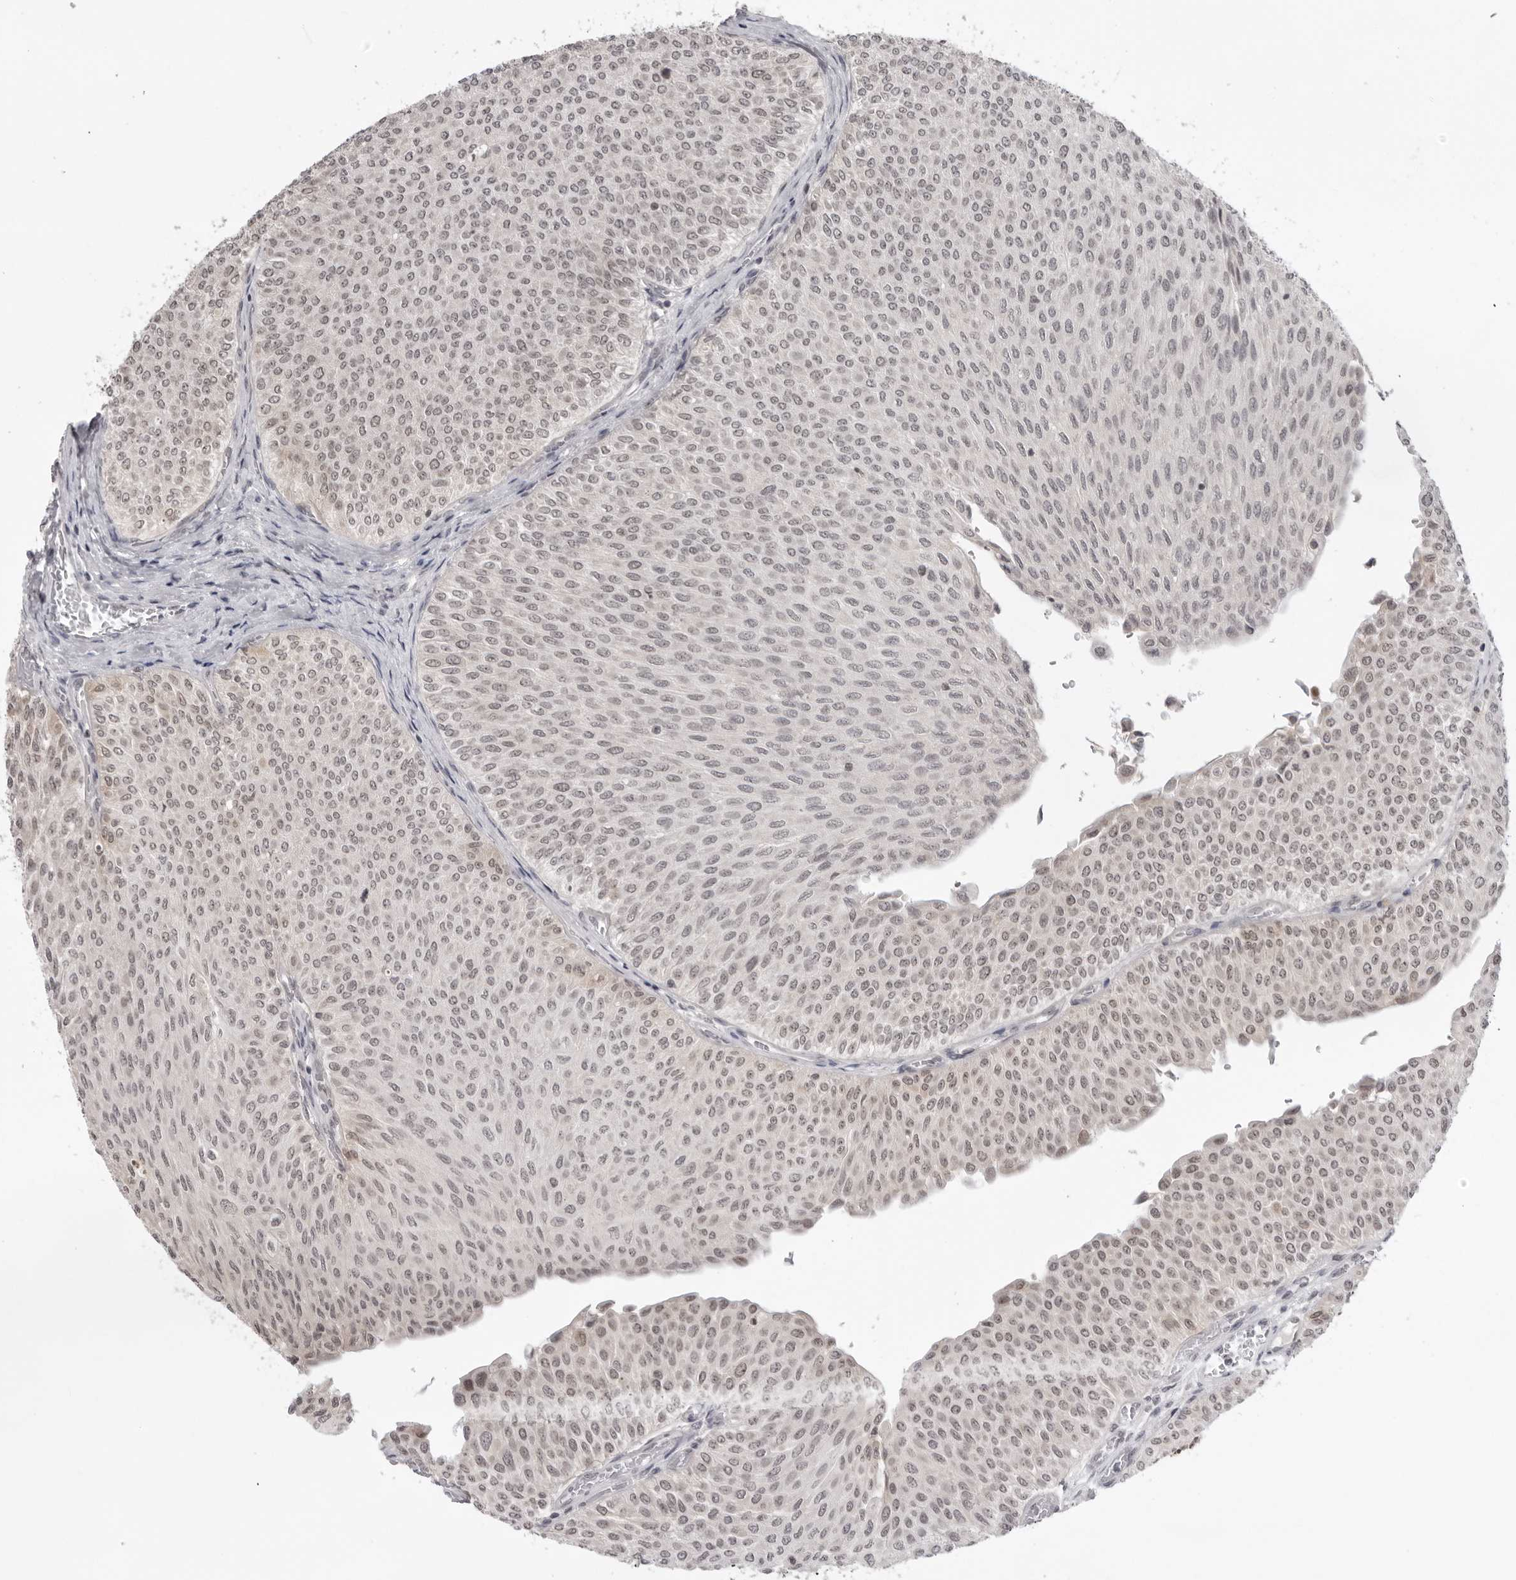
{"staining": {"intensity": "weak", "quantity": "25%-75%", "location": "nuclear"}, "tissue": "urothelial cancer", "cell_type": "Tumor cells", "image_type": "cancer", "snomed": [{"axis": "morphology", "description": "Urothelial carcinoma, Low grade"}, {"axis": "topography", "description": "Urinary bladder"}], "caption": "High-power microscopy captured an immunohistochemistry (IHC) photomicrograph of urothelial carcinoma (low-grade), revealing weak nuclear expression in about 25%-75% of tumor cells.", "gene": "EXOSC10", "patient": {"sex": "male", "age": 78}}